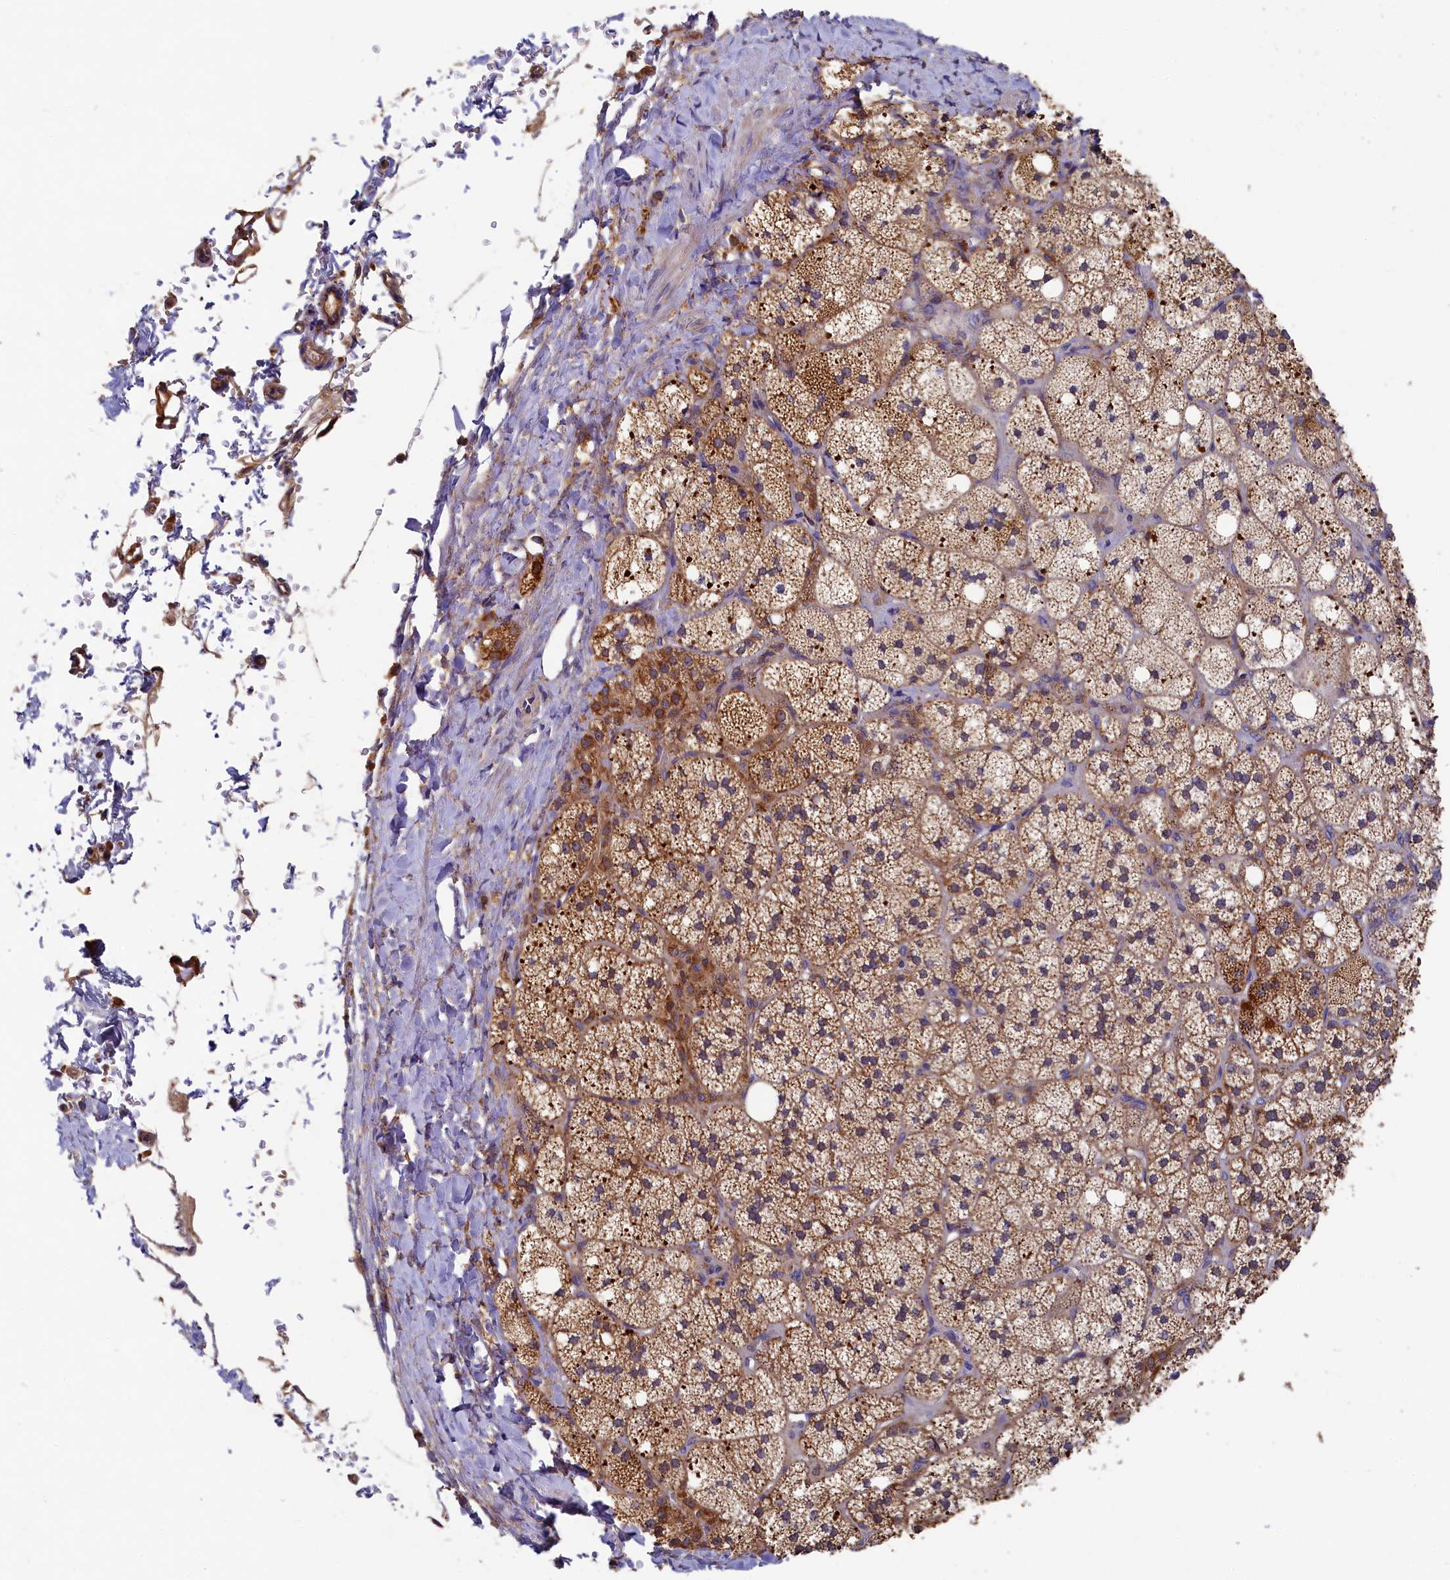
{"staining": {"intensity": "strong", "quantity": ">75%", "location": "cytoplasmic/membranous"}, "tissue": "adrenal gland", "cell_type": "Glandular cells", "image_type": "normal", "snomed": [{"axis": "morphology", "description": "Normal tissue, NOS"}, {"axis": "topography", "description": "Adrenal gland"}], "caption": "This histopathology image demonstrates IHC staining of benign adrenal gland, with high strong cytoplasmic/membranous expression in approximately >75% of glandular cells.", "gene": "SEC31B", "patient": {"sex": "male", "age": 61}}